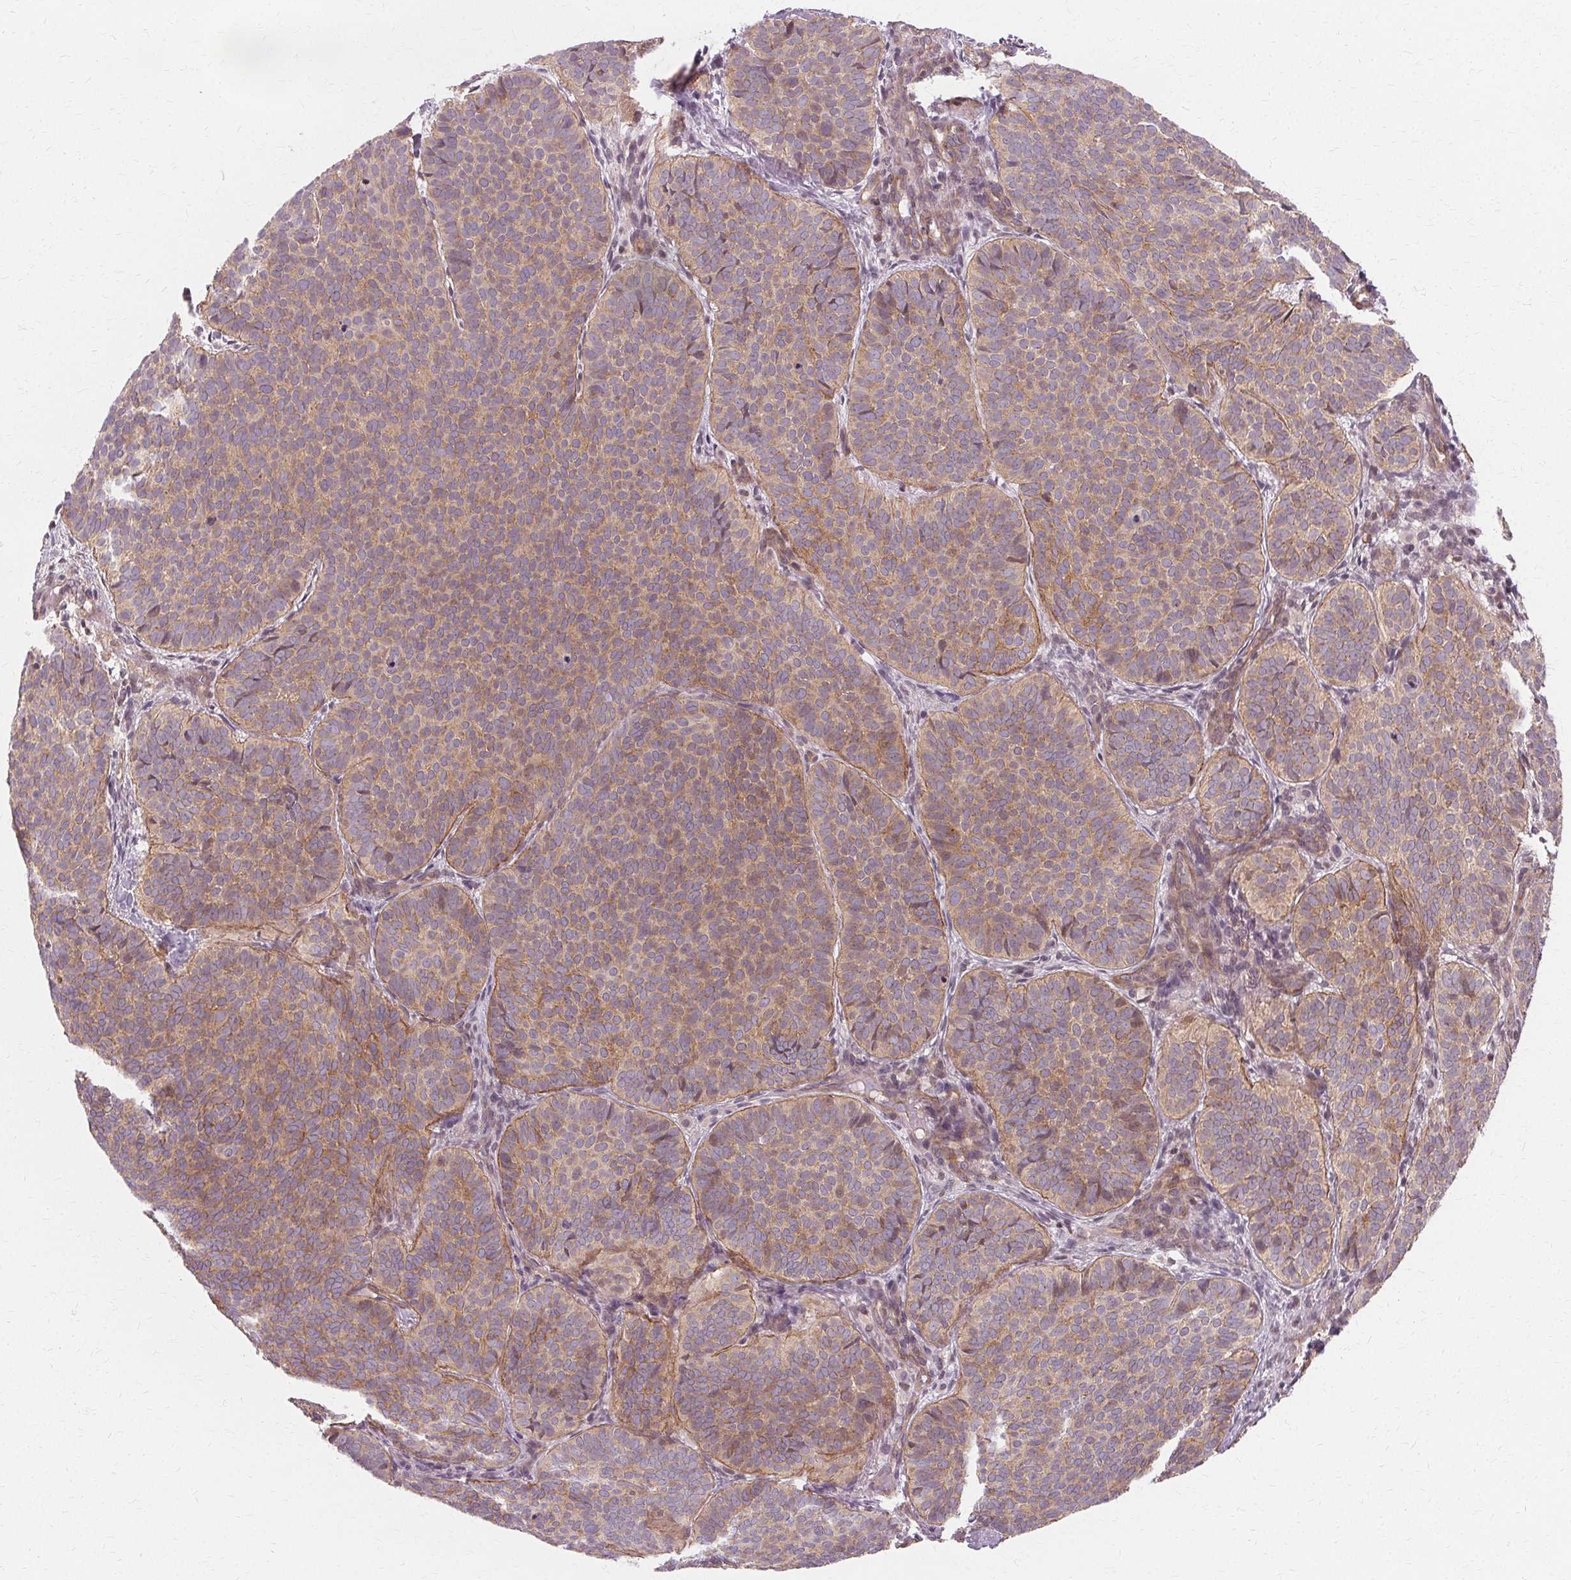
{"staining": {"intensity": "weak", "quantity": ">75%", "location": "cytoplasmic/membranous"}, "tissue": "skin cancer", "cell_type": "Tumor cells", "image_type": "cancer", "snomed": [{"axis": "morphology", "description": "Basal cell carcinoma"}, {"axis": "topography", "description": "Skin"}], "caption": "DAB (3,3'-diaminobenzidine) immunohistochemical staining of skin basal cell carcinoma displays weak cytoplasmic/membranous protein positivity in about >75% of tumor cells.", "gene": "USP8", "patient": {"sex": "male", "age": 57}}